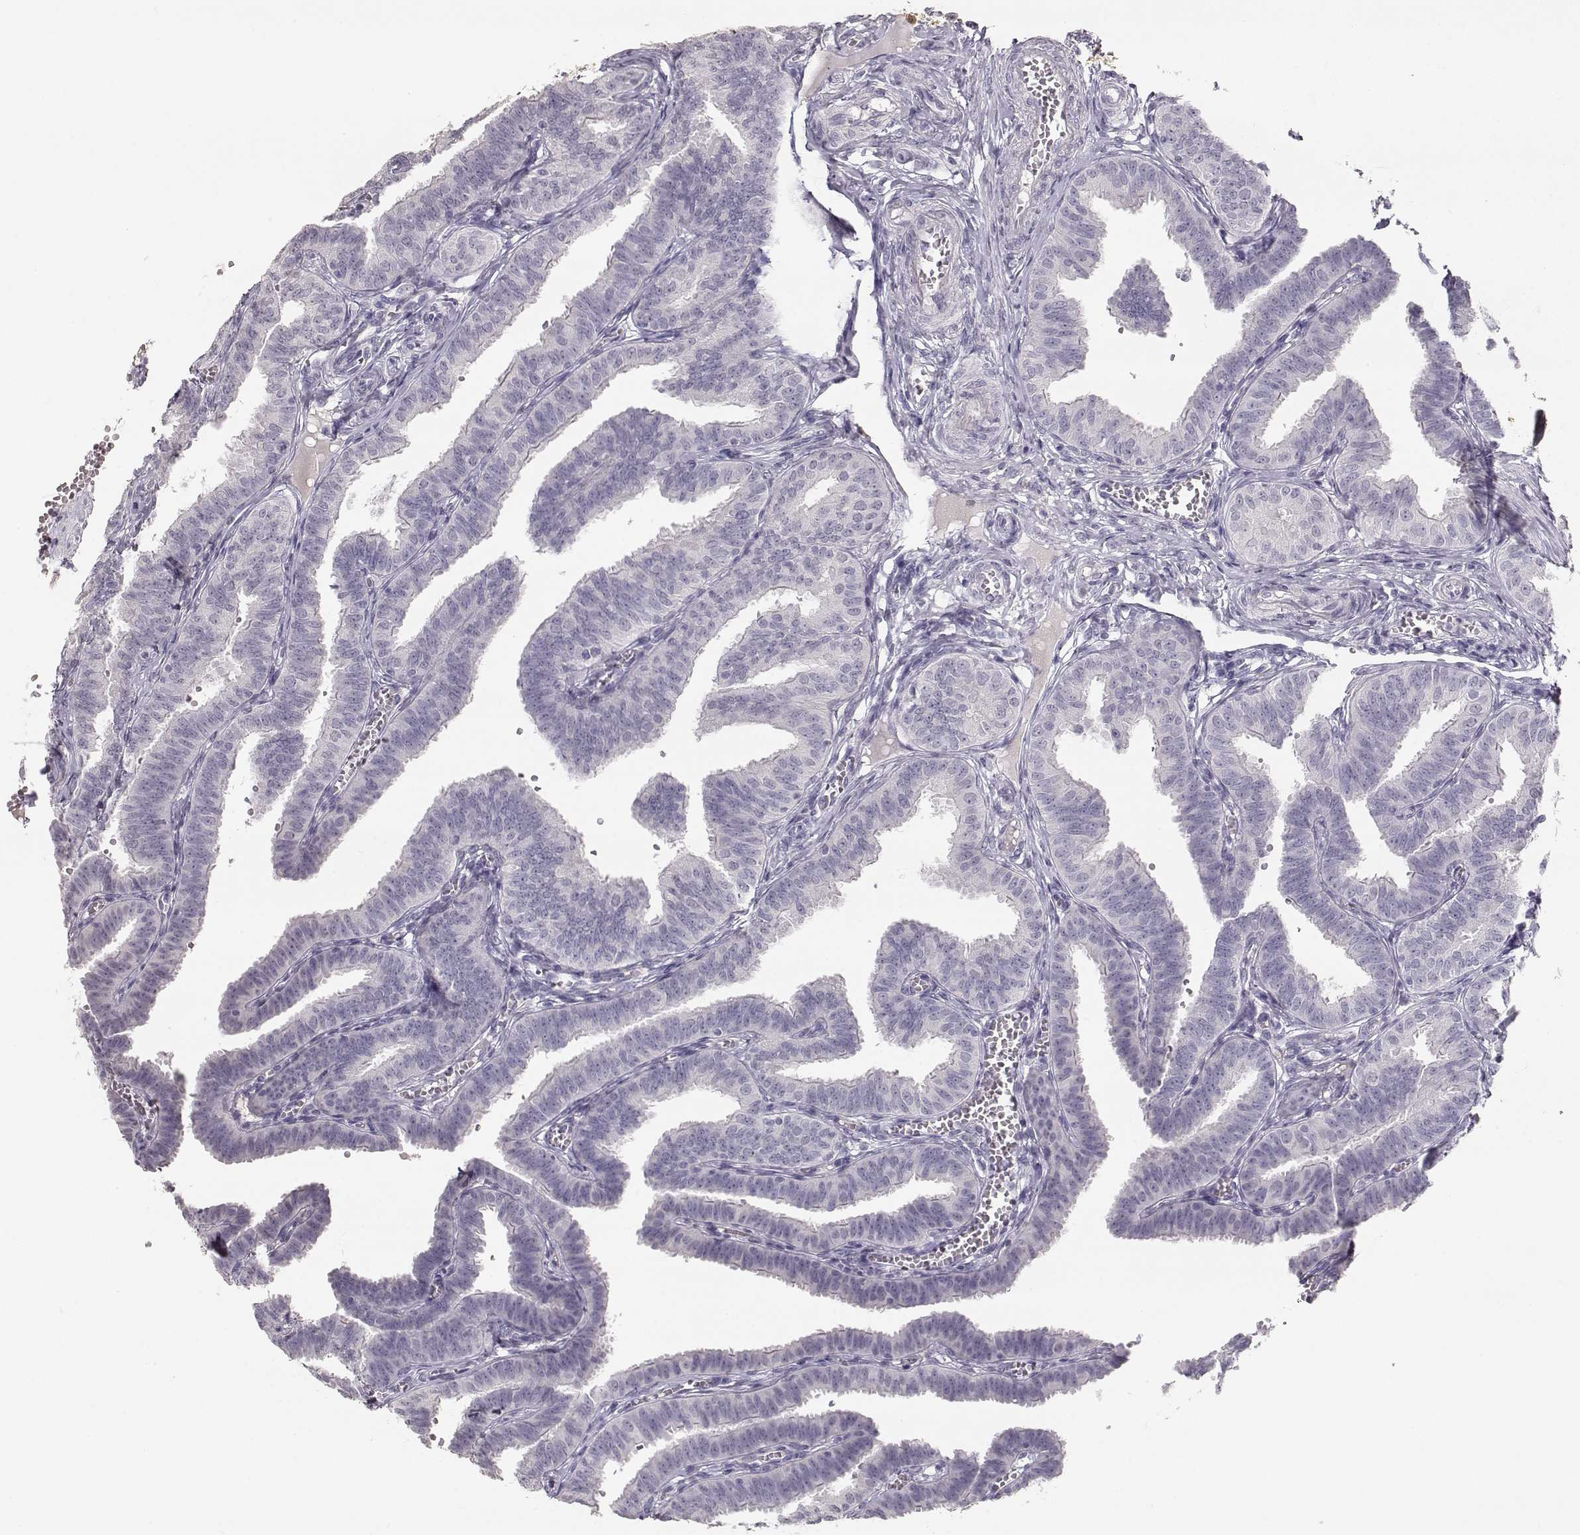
{"staining": {"intensity": "negative", "quantity": "none", "location": "none"}, "tissue": "fallopian tube", "cell_type": "Glandular cells", "image_type": "normal", "snomed": [{"axis": "morphology", "description": "Normal tissue, NOS"}, {"axis": "topography", "description": "Fallopian tube"}], "caption": "The photomicrograph exhibits no staining of glandular cells in benign fallopian tube. (DAB IHC visualized using brightfield microscopy, high magnification).", "gene": "TKTL1", "patient": {"sex": "female", "age": 25}}